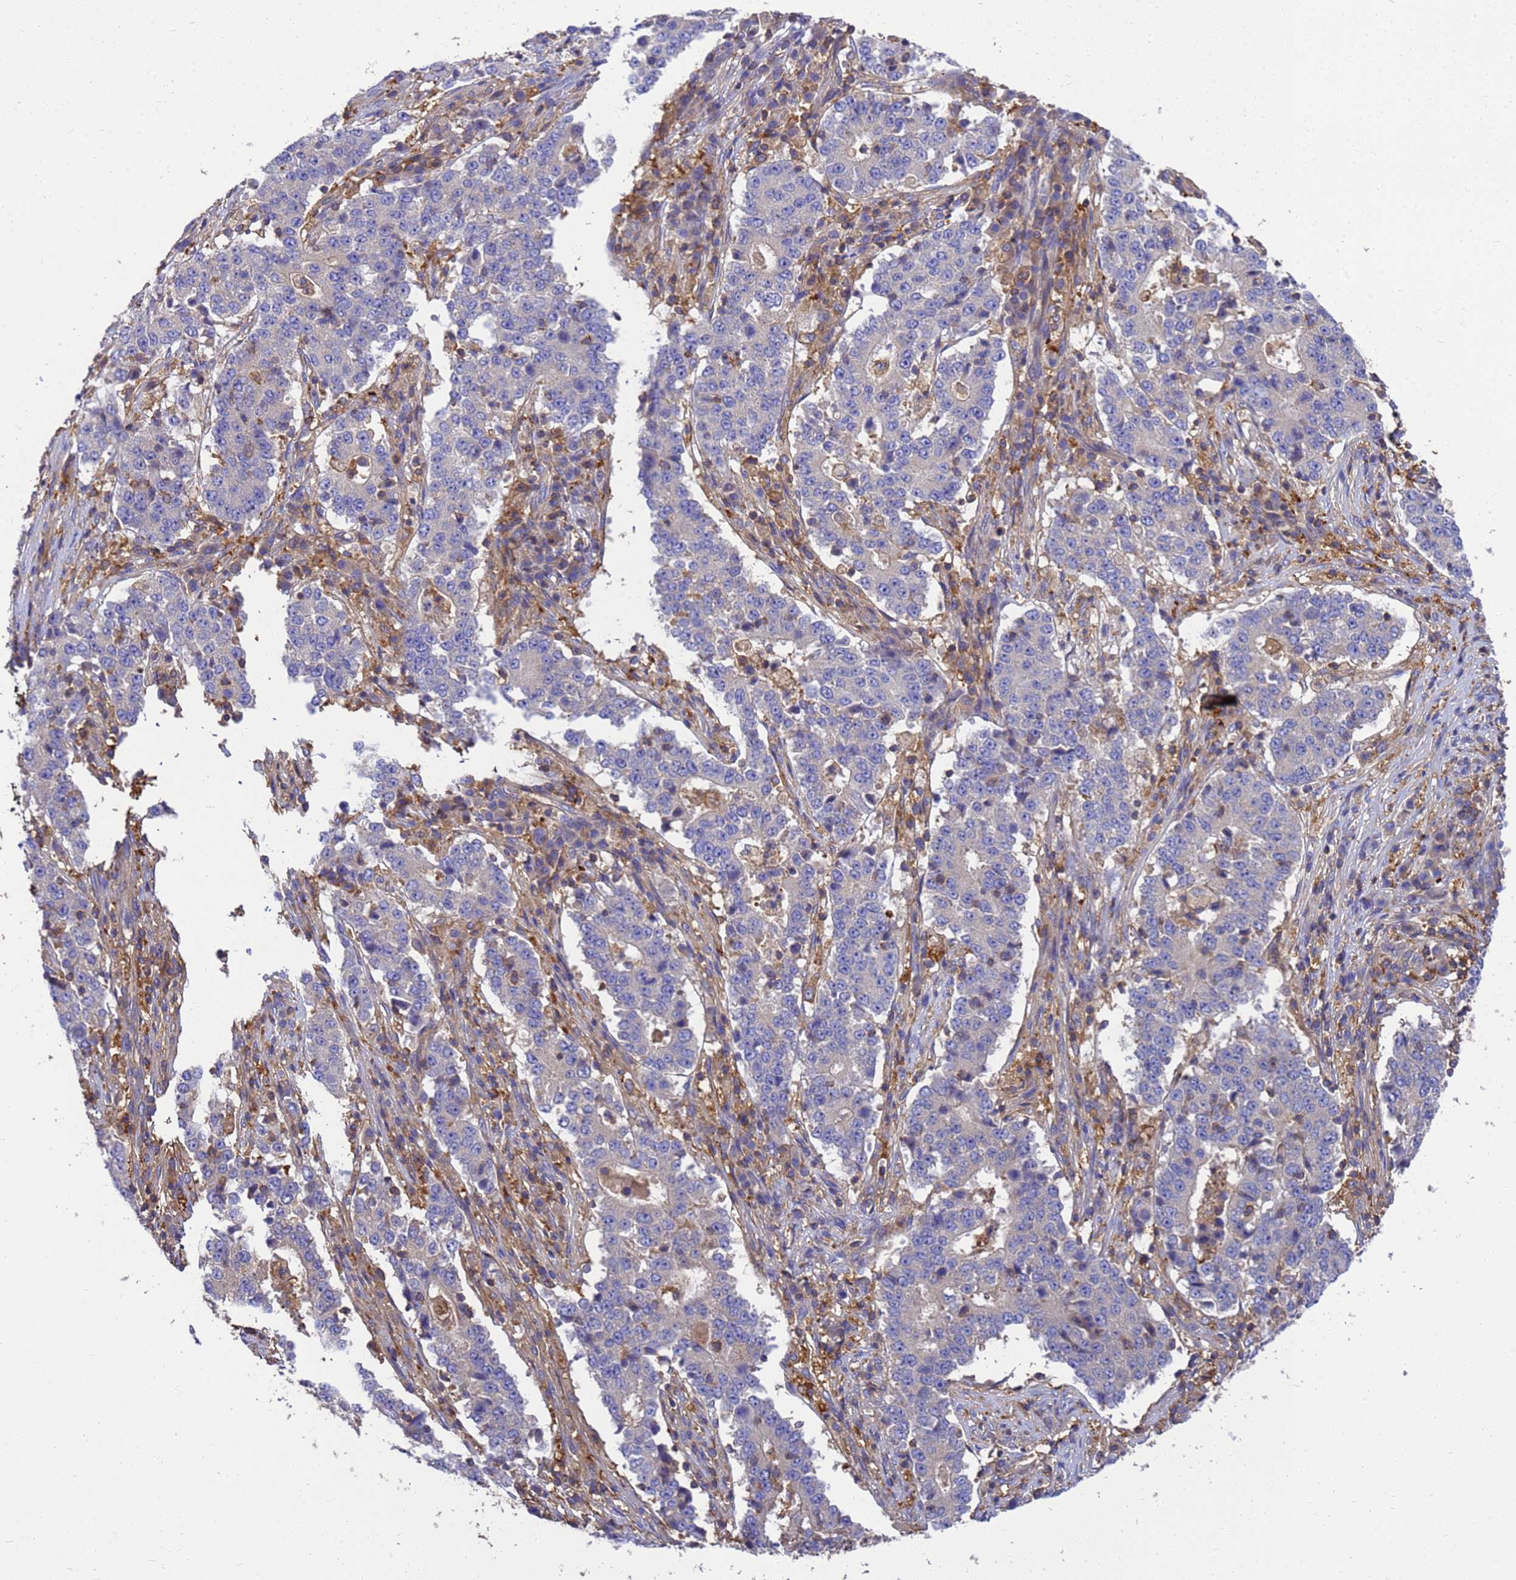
{"staining": {"intensity": "negative", "quantity": "none", "location": "none"}, "tissue": "stomach cancer", "cell_type": "Tumor cells", "image_type": "cancer", "snomed": [{"axis": "morphology", "description": "Adenocarcinoma, NOS"}, {"axis": "topography", "description": "Stomach"}], "caption": "DAB immunohistochemical staining of stomach adenocarcinoma displays no significant expression in tumor cells.", "gene": "ZNF235", "patient": {"sex": "male", "age": 59}}